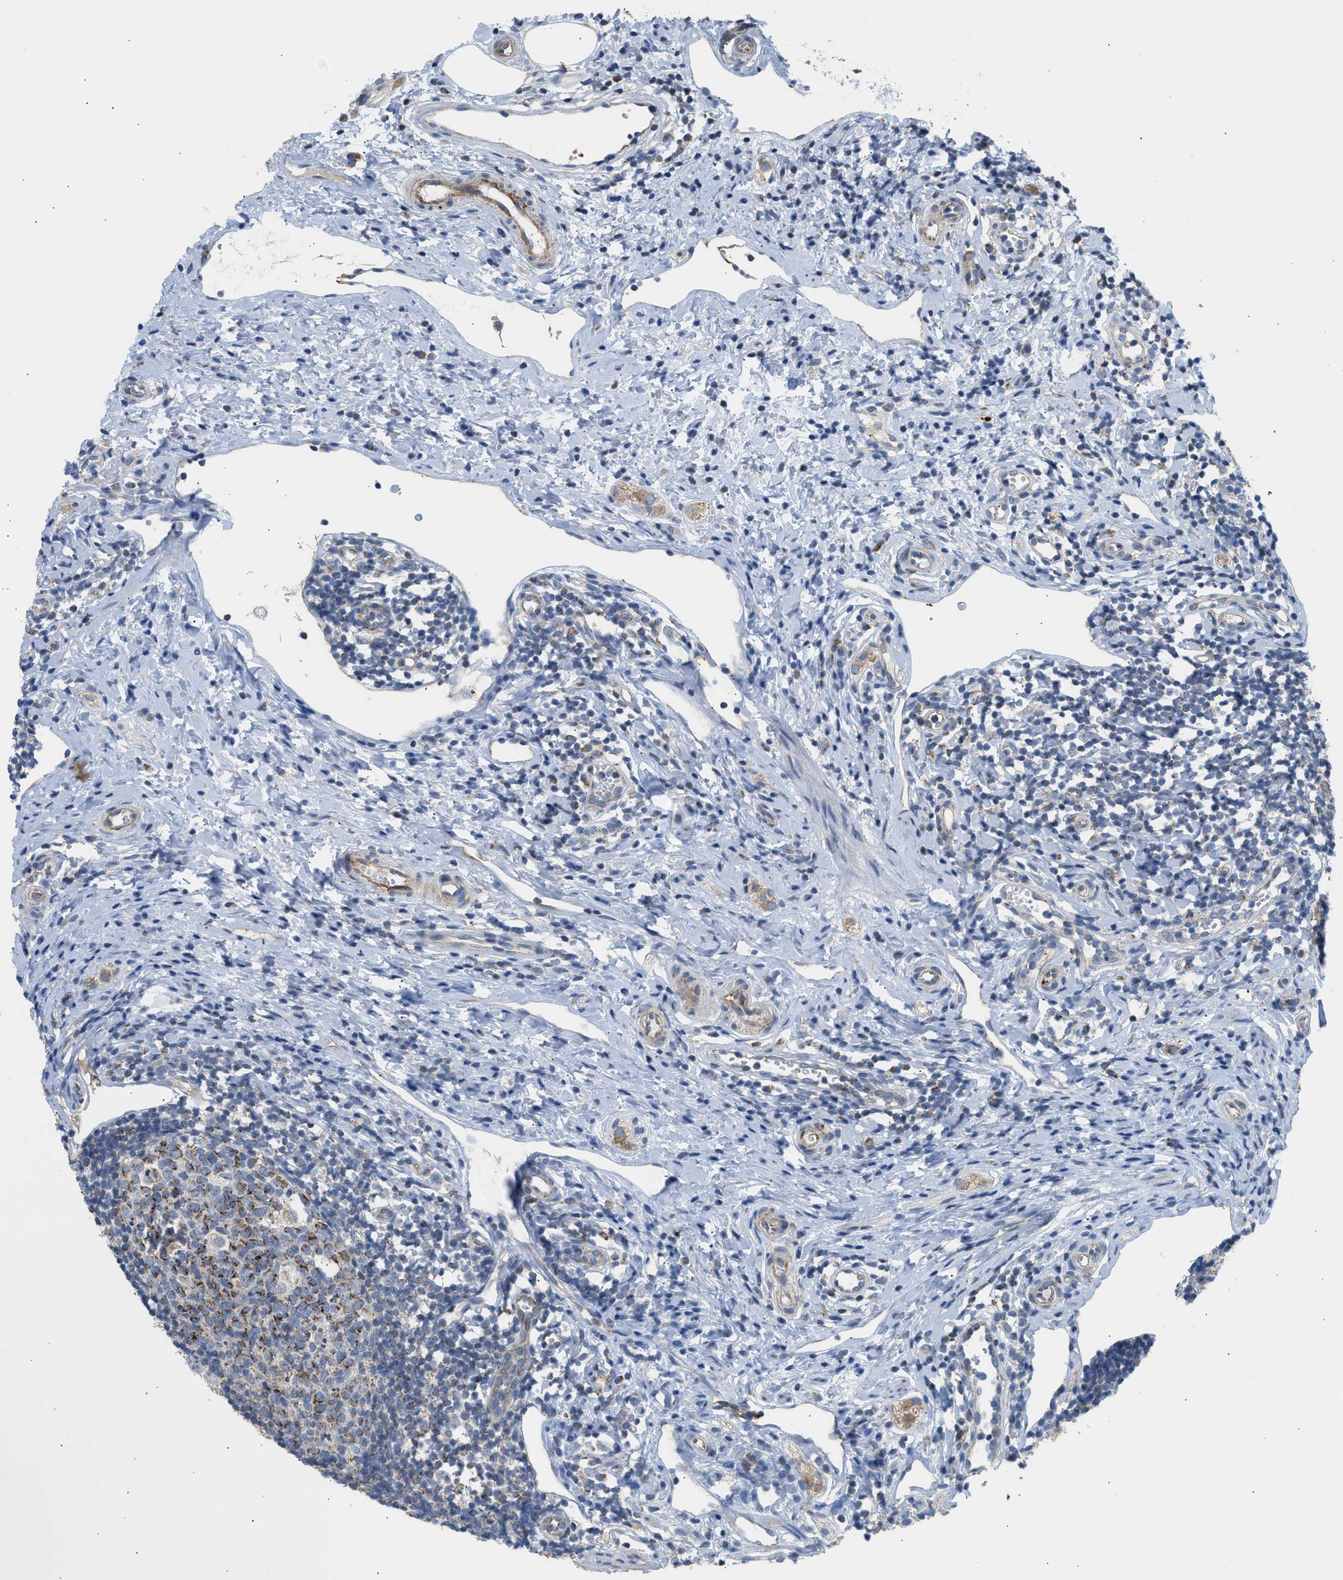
{"staining": {"intensity": "moderate", "quantity": ">75%", "location": "cytoplasmic/membranous"}, "tissue": "appendix", "cell_type": "Glandular cells", "image_type": "normal", "snomed": [{"axis": "morphology", "description": "Normal tissue, NOS"}, {"axis": "topography", "description": "Appendix"}], "caption": "Immunohistochemistry (IHC) histopathology image of normal appendix: human appendix stained using IHC displays medium levels of moderate protein expression localized specifically in the cytoplasmic/membranous of glandular cells, appearing as a cytoplasmic/membranous brown color.", "gene": "GOT2", "patient": {"sex": "female", "age": 20}}